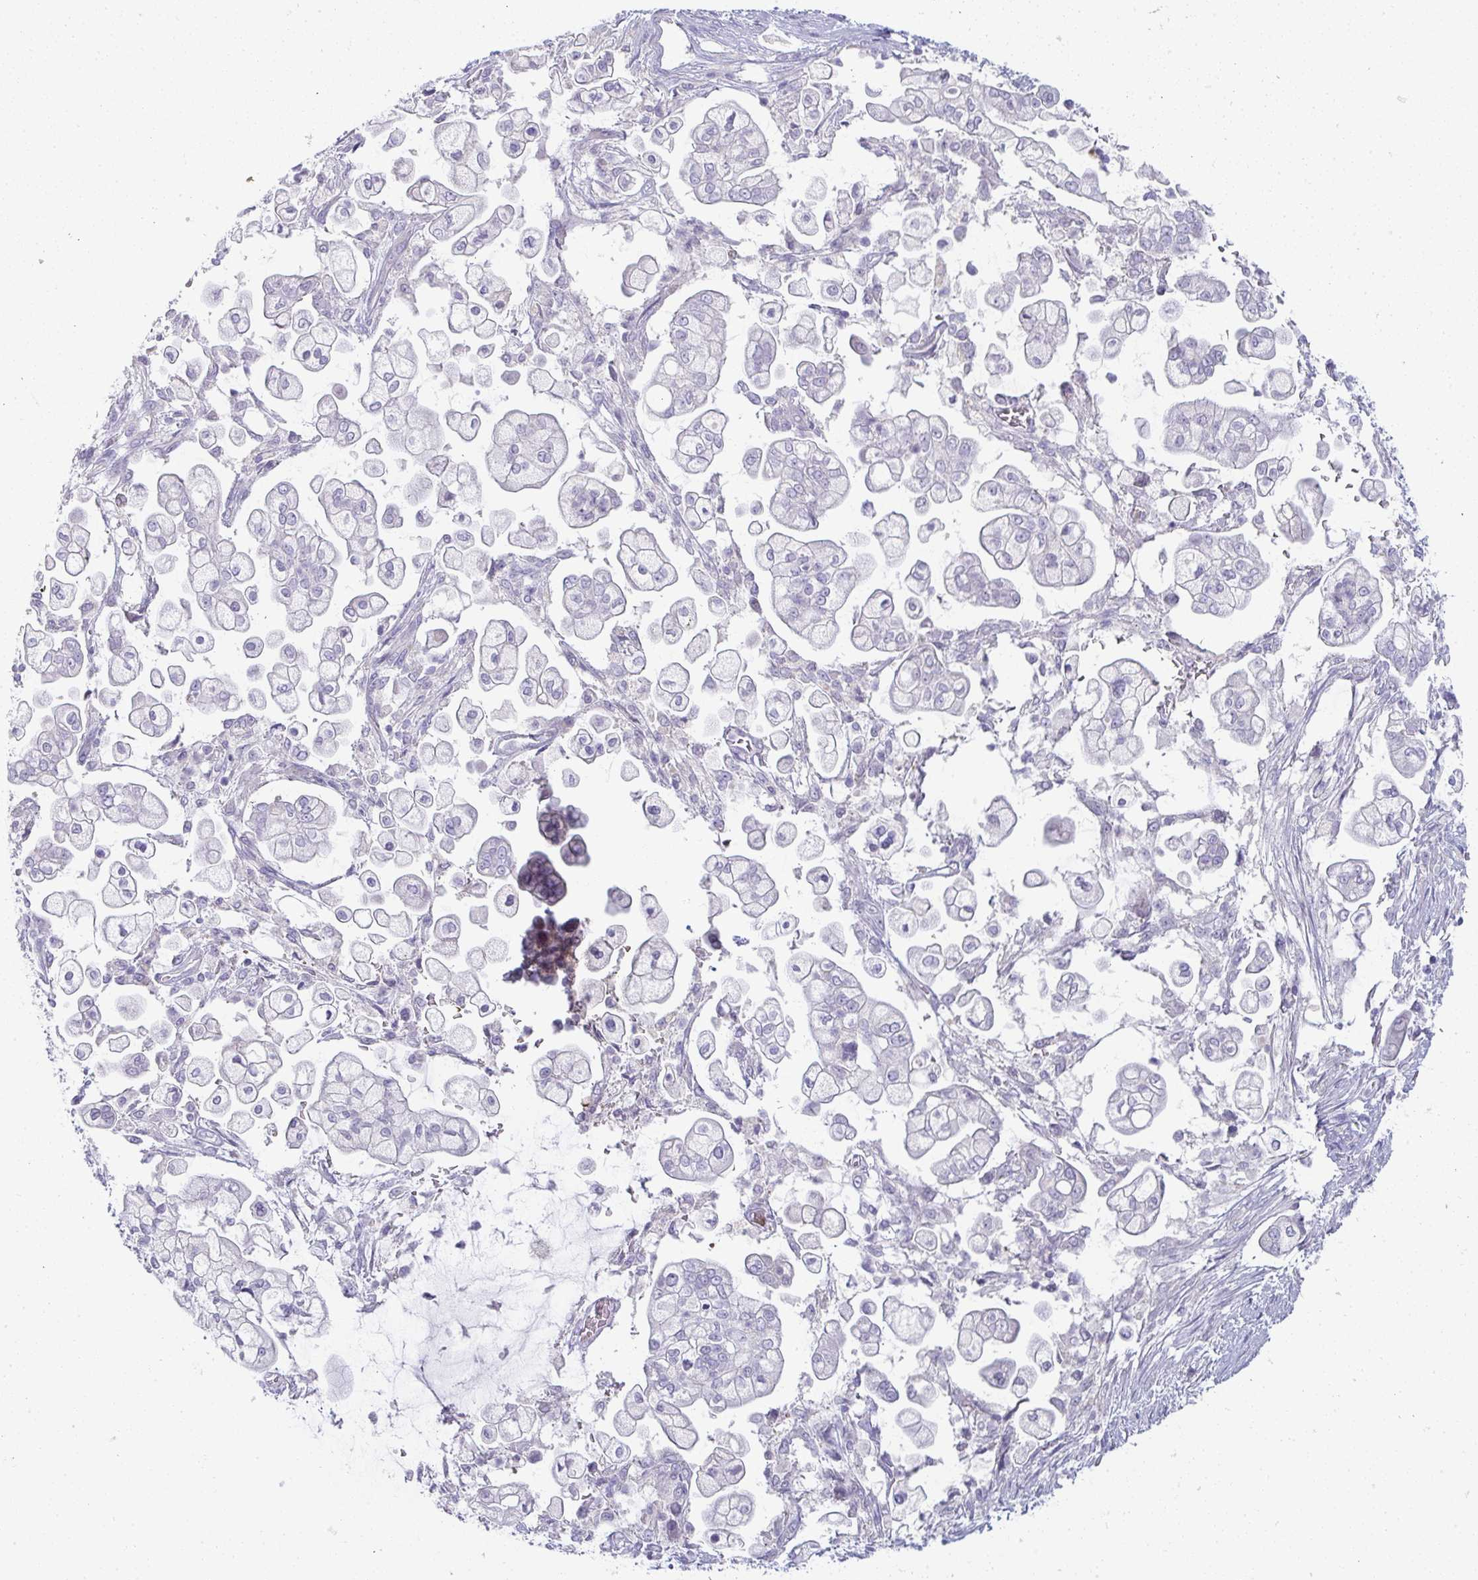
{"staining": {"intensity": "negative", "quantity": "none", "location": "none"}, "tissue": "pancreatic cancer", "cell_type": "Tumor cells", "image_type": "cancer", "snomed": [{"axis": "morphology", "description": "Adenocarcinoma, NOS"}, {"axis": "topography", "description": "Pancreas"}], "caption": "An image of human adenocarcinoma (pancreatic) is negative for staining in tumor cells.", "gene": "SHB", "patient": {"sex": "female", "age": 69}}